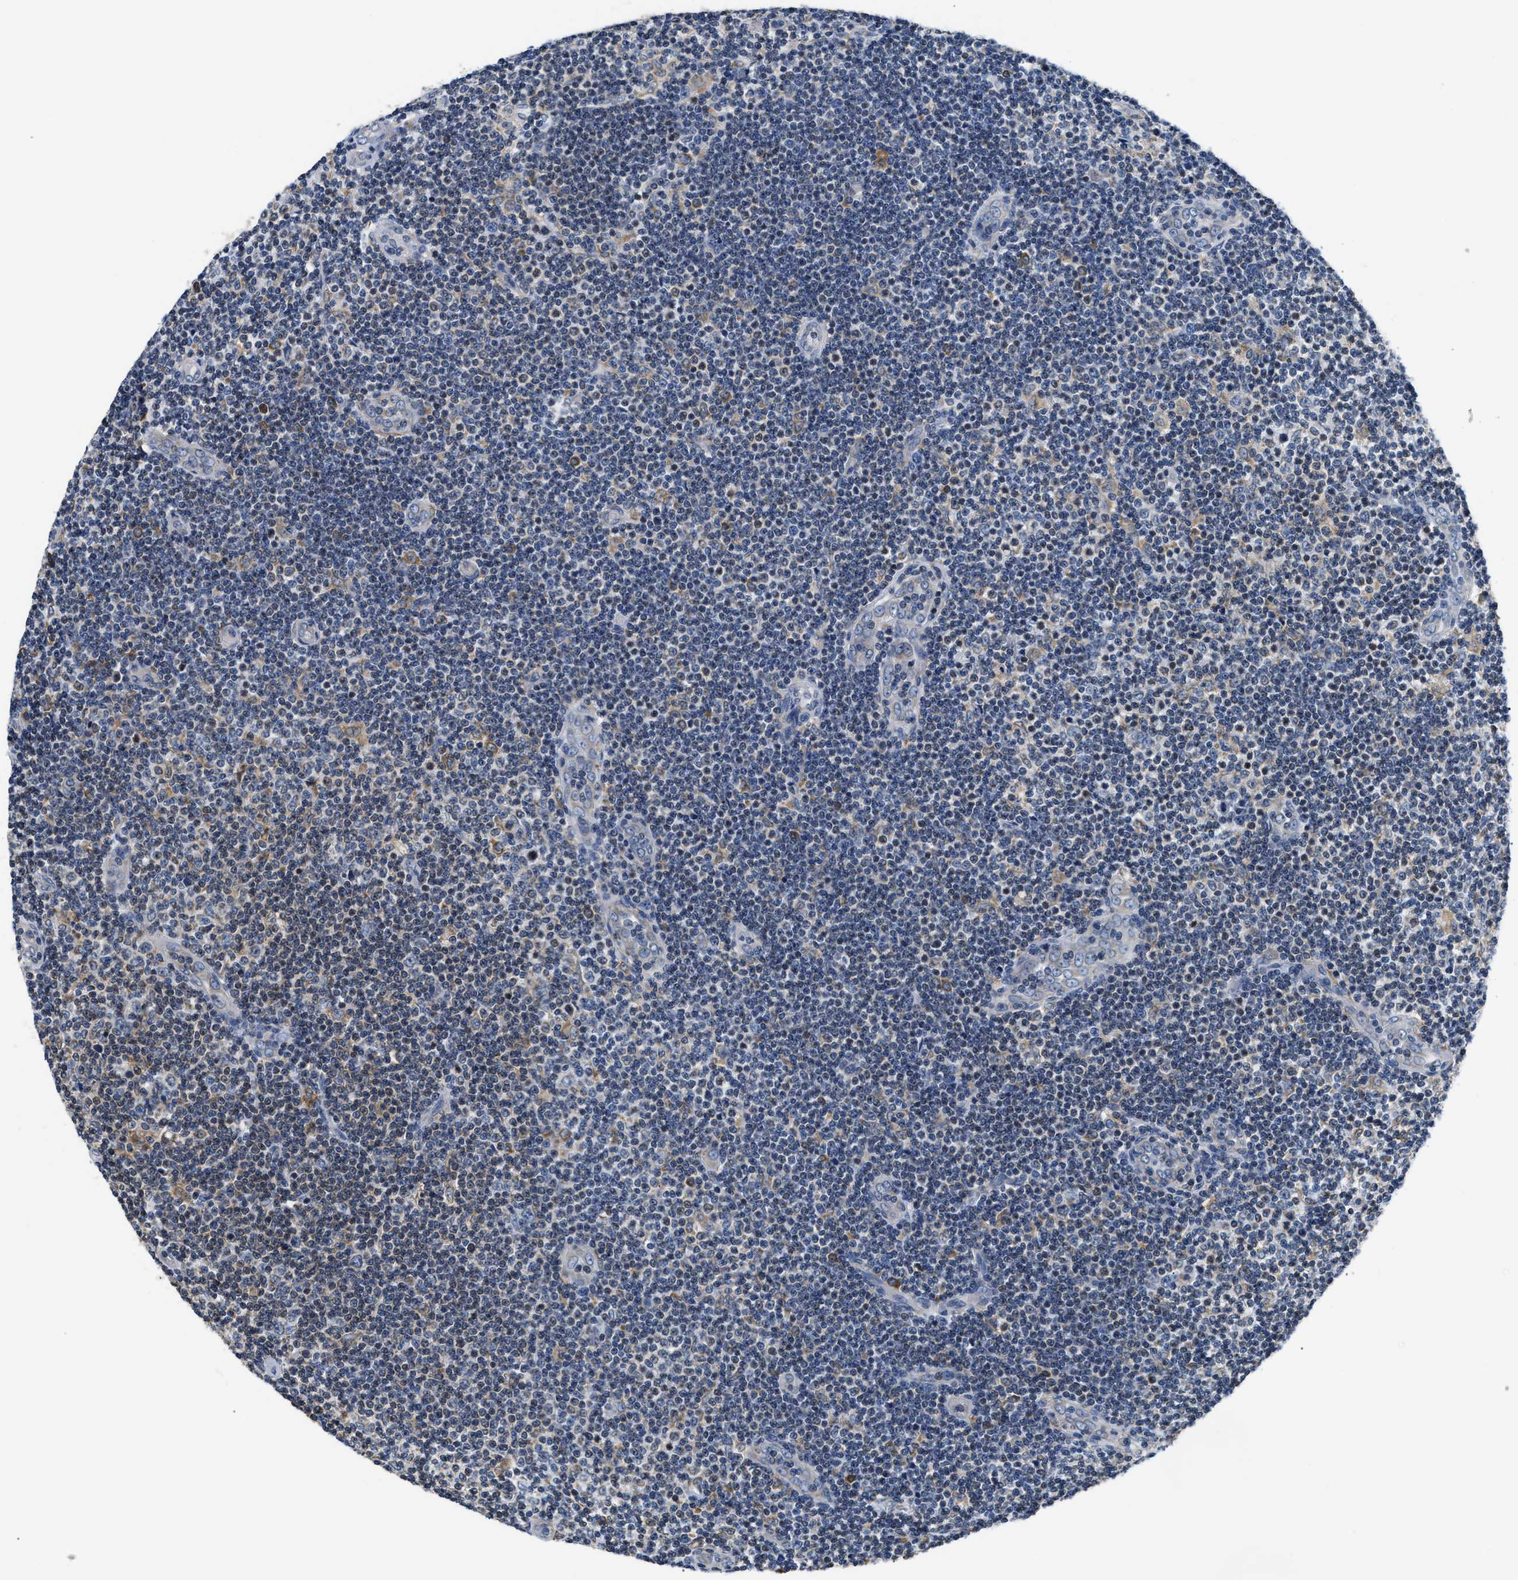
{"staining": {"intensity": "weak", "quantity": "<25%", "location": "cytoplasmic/membranous"}, "tissue": "lymphoma", "cell_type": "Tumor cells", "image_type": "cancer", "snomed": [{"axis": "morphology", "description": "Malignant lymphoma, non-Hodgkin's type, Low grade"}, {"axis": "topography", "description": "Lymph node"}], "caption": "Immunohistochemistry micrograph of neoplastic tissue: lymphoma stained with DAB (3,3'-diaminobenzidine) reveals no significant protein staining in tumor cells.", "gene": "HDHD3", "patient": {"sex": "male", "age": 83}}